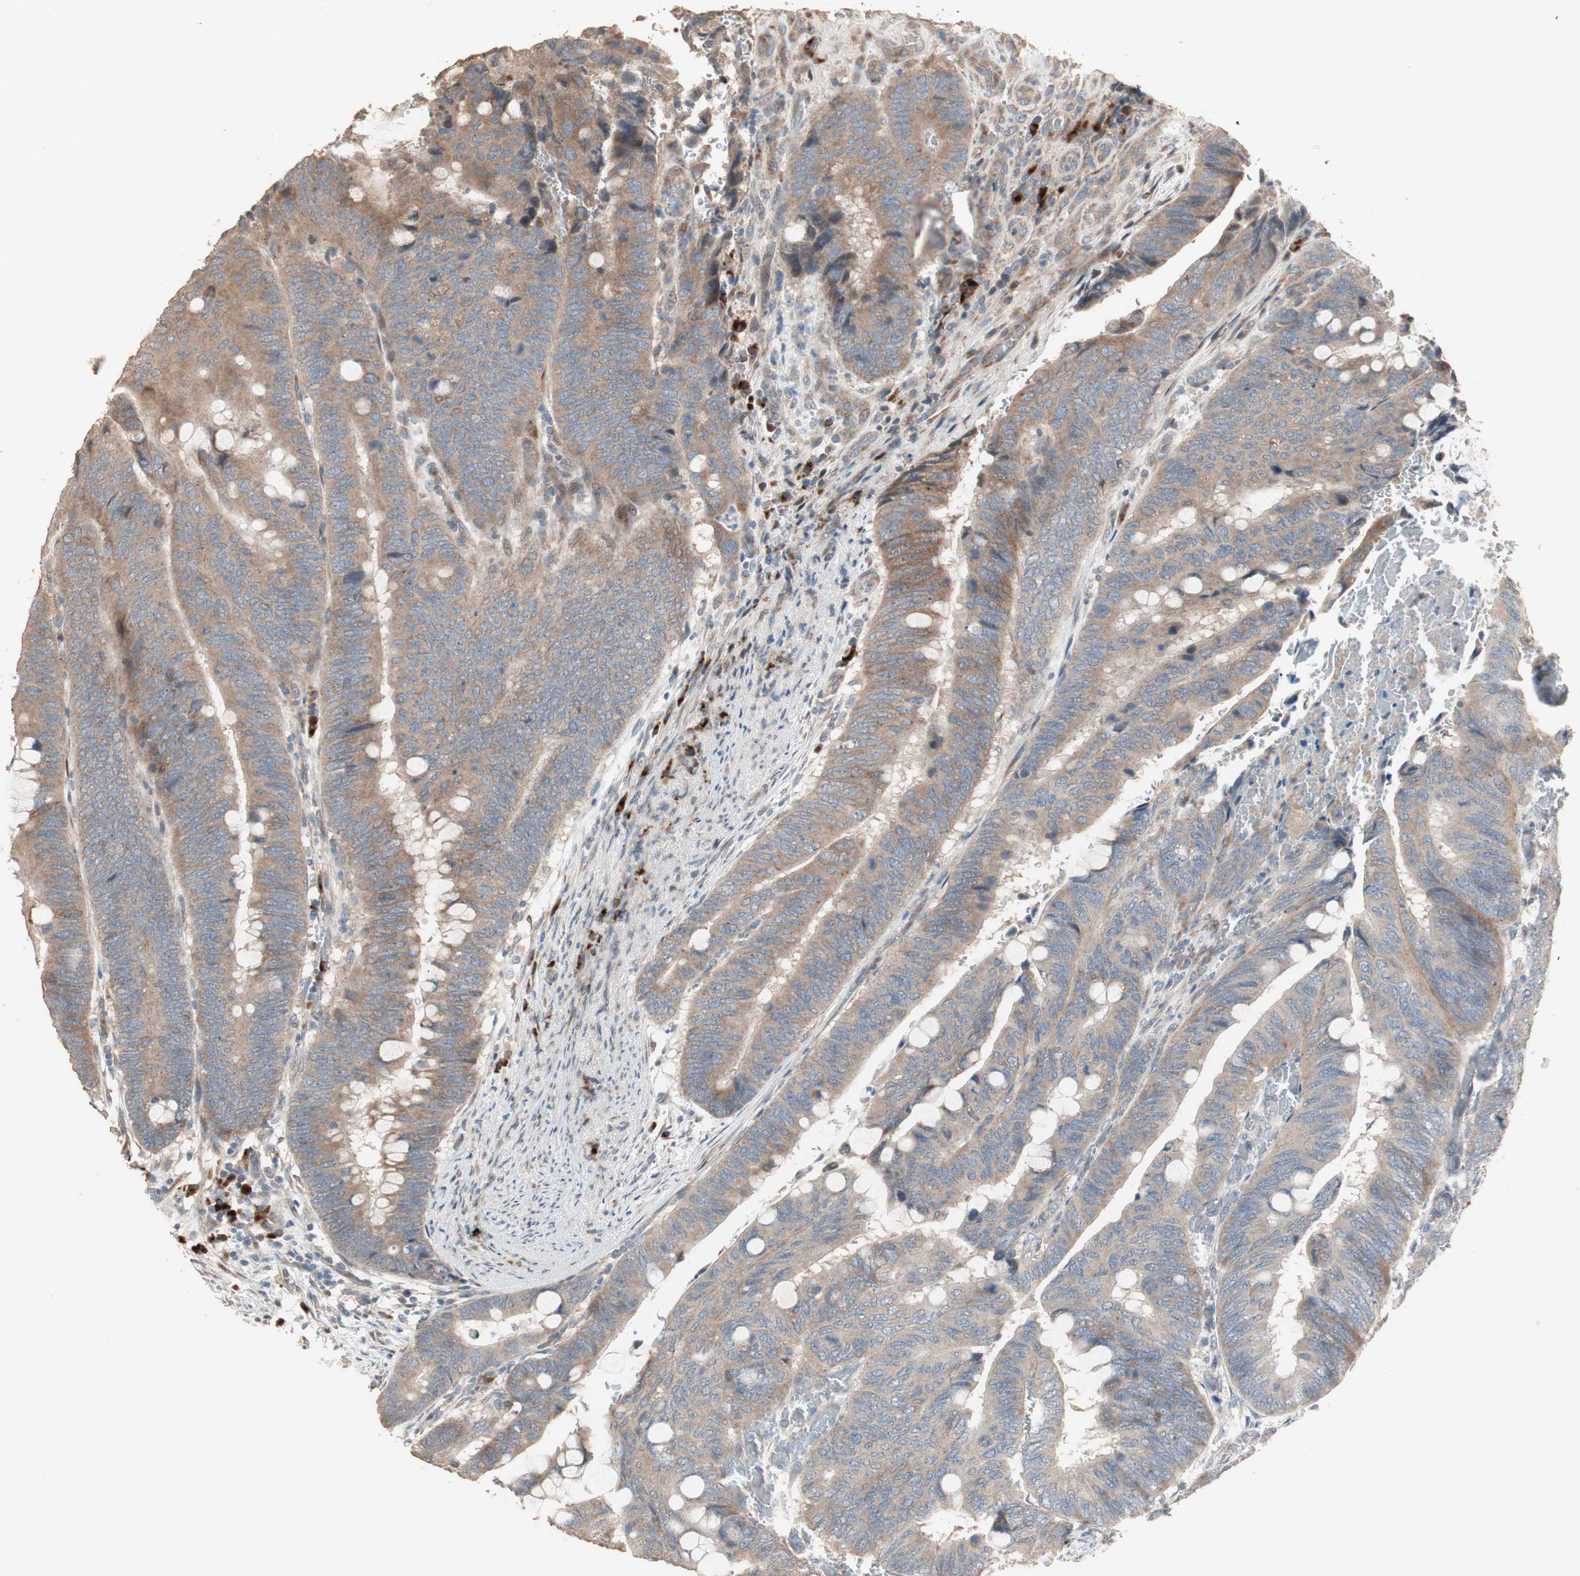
{"staining": {"intensity": "moderate", "quantity": ">75%", "location": "cytoplasmic/membranous"}, "tissue": "colorectal cancer", "cell_type": "Tumor cells", "image_type": "cancer", "snomed": [{"axis": "morphology", "description": "Normal tissue, NOS"}, {"axis": "morphology", "description": "Adenocarcinoma, NOS"}, {"axis": "topography", "description": "Rectum"}, {"axis": "topography", "description": "Peripheral nerve tissue"}], "caption": "Immunohistochemical staining of adenocarcinoma (colorectal) shows moderate cytoplasmic/membranous protein positivity in approximately >75% of tumor cells.", "gene": "RARRES1", "patient": {"sex": "male", "age": 92}}